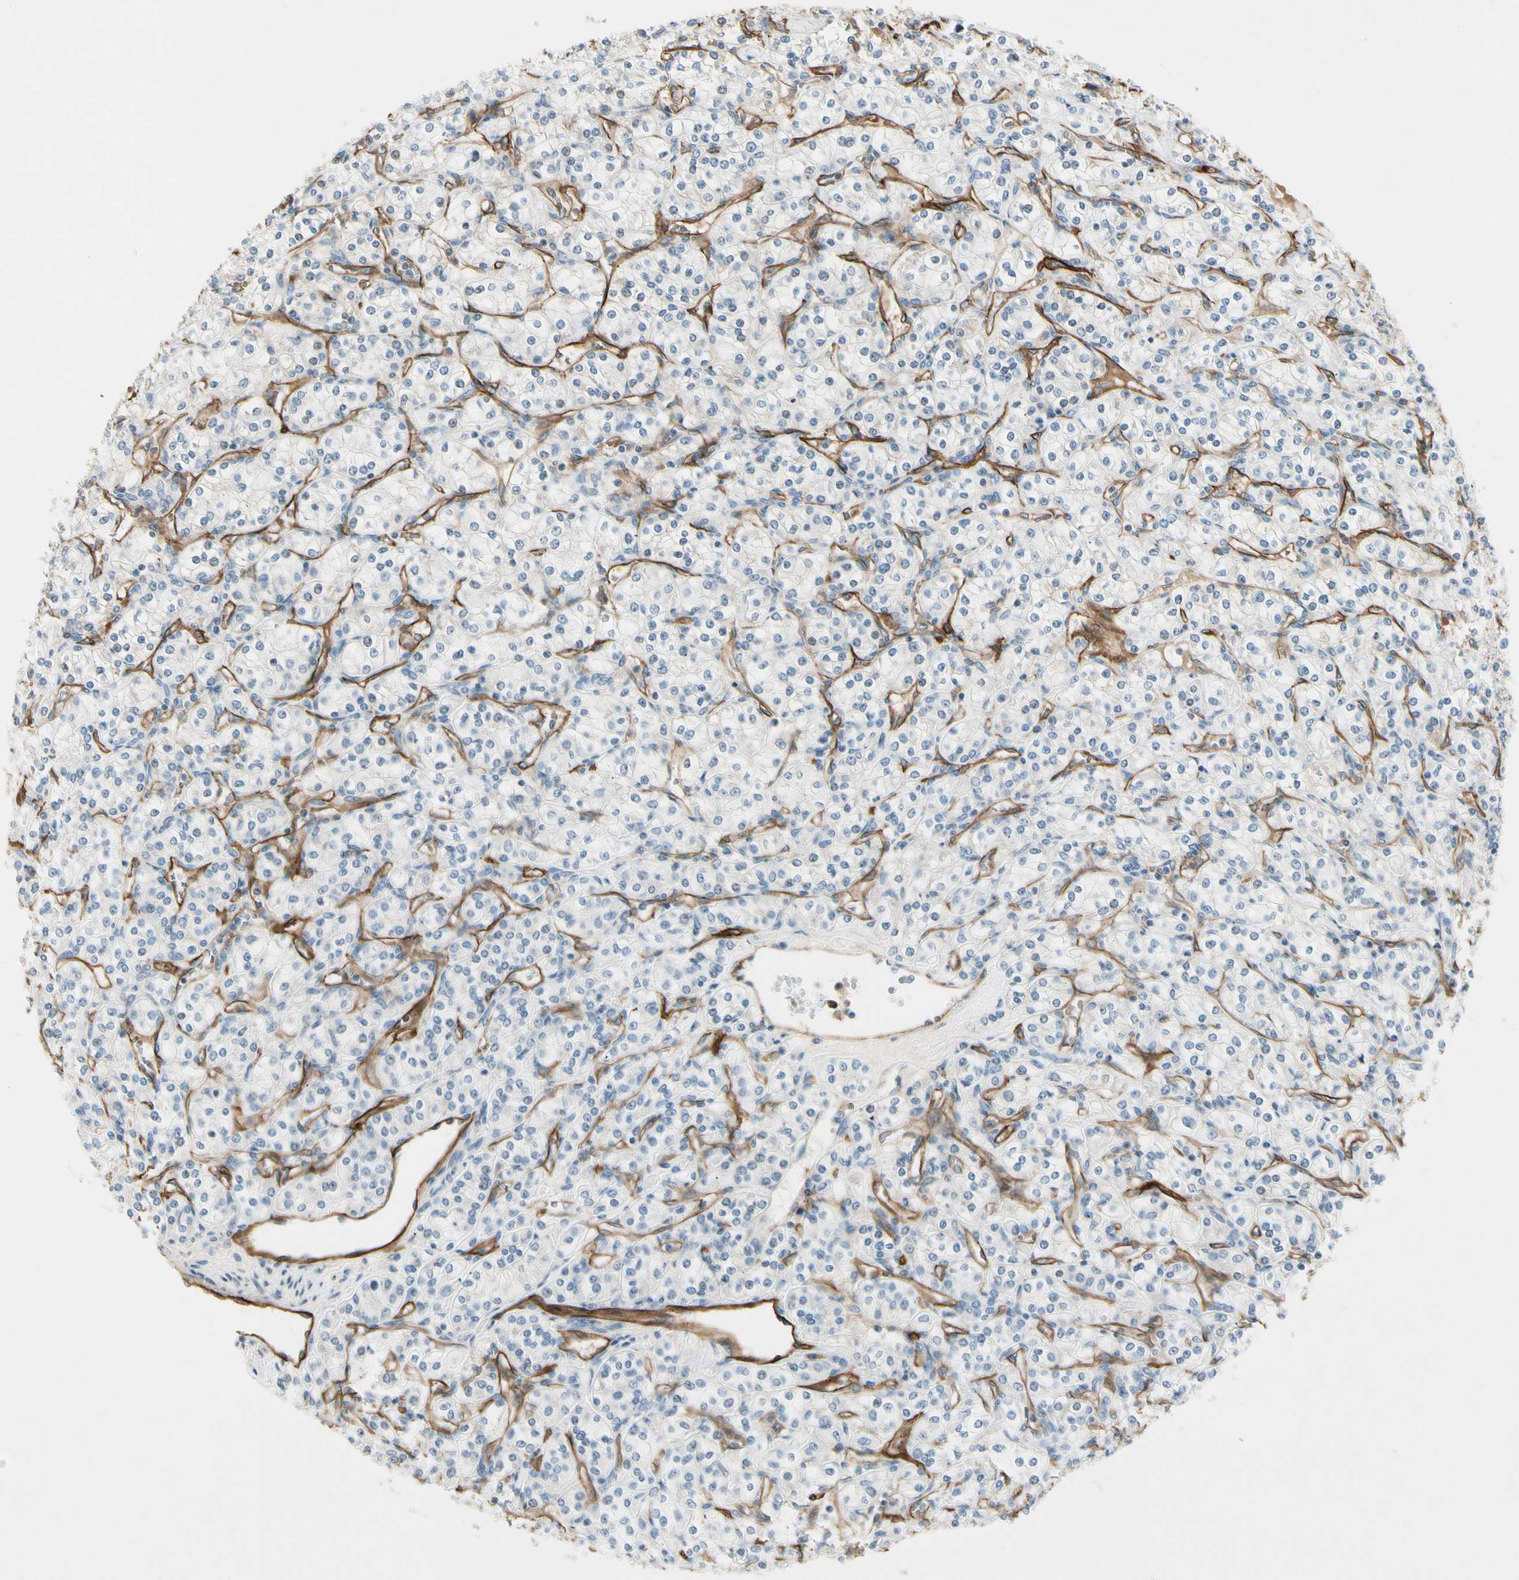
{"staining": {"intensity": "negative", "quantity": "none", "location": "none"}, "tissue": "renal cancer", "cell_type": "Tumor cells", "image_type": "cancer", "snomed": [{"axis": "morphology", "description": "Adenocarcinoma, NOS"}, {"axis": "topography", "description": "Kidney"}], "caption": "IHC histopathology image of human renal adenocarcinoma stained for a protein (brown), which exhibits no positivity in tumor cells.", "gene": "CD93", "patient": {"sex": "male", "age": 77}}